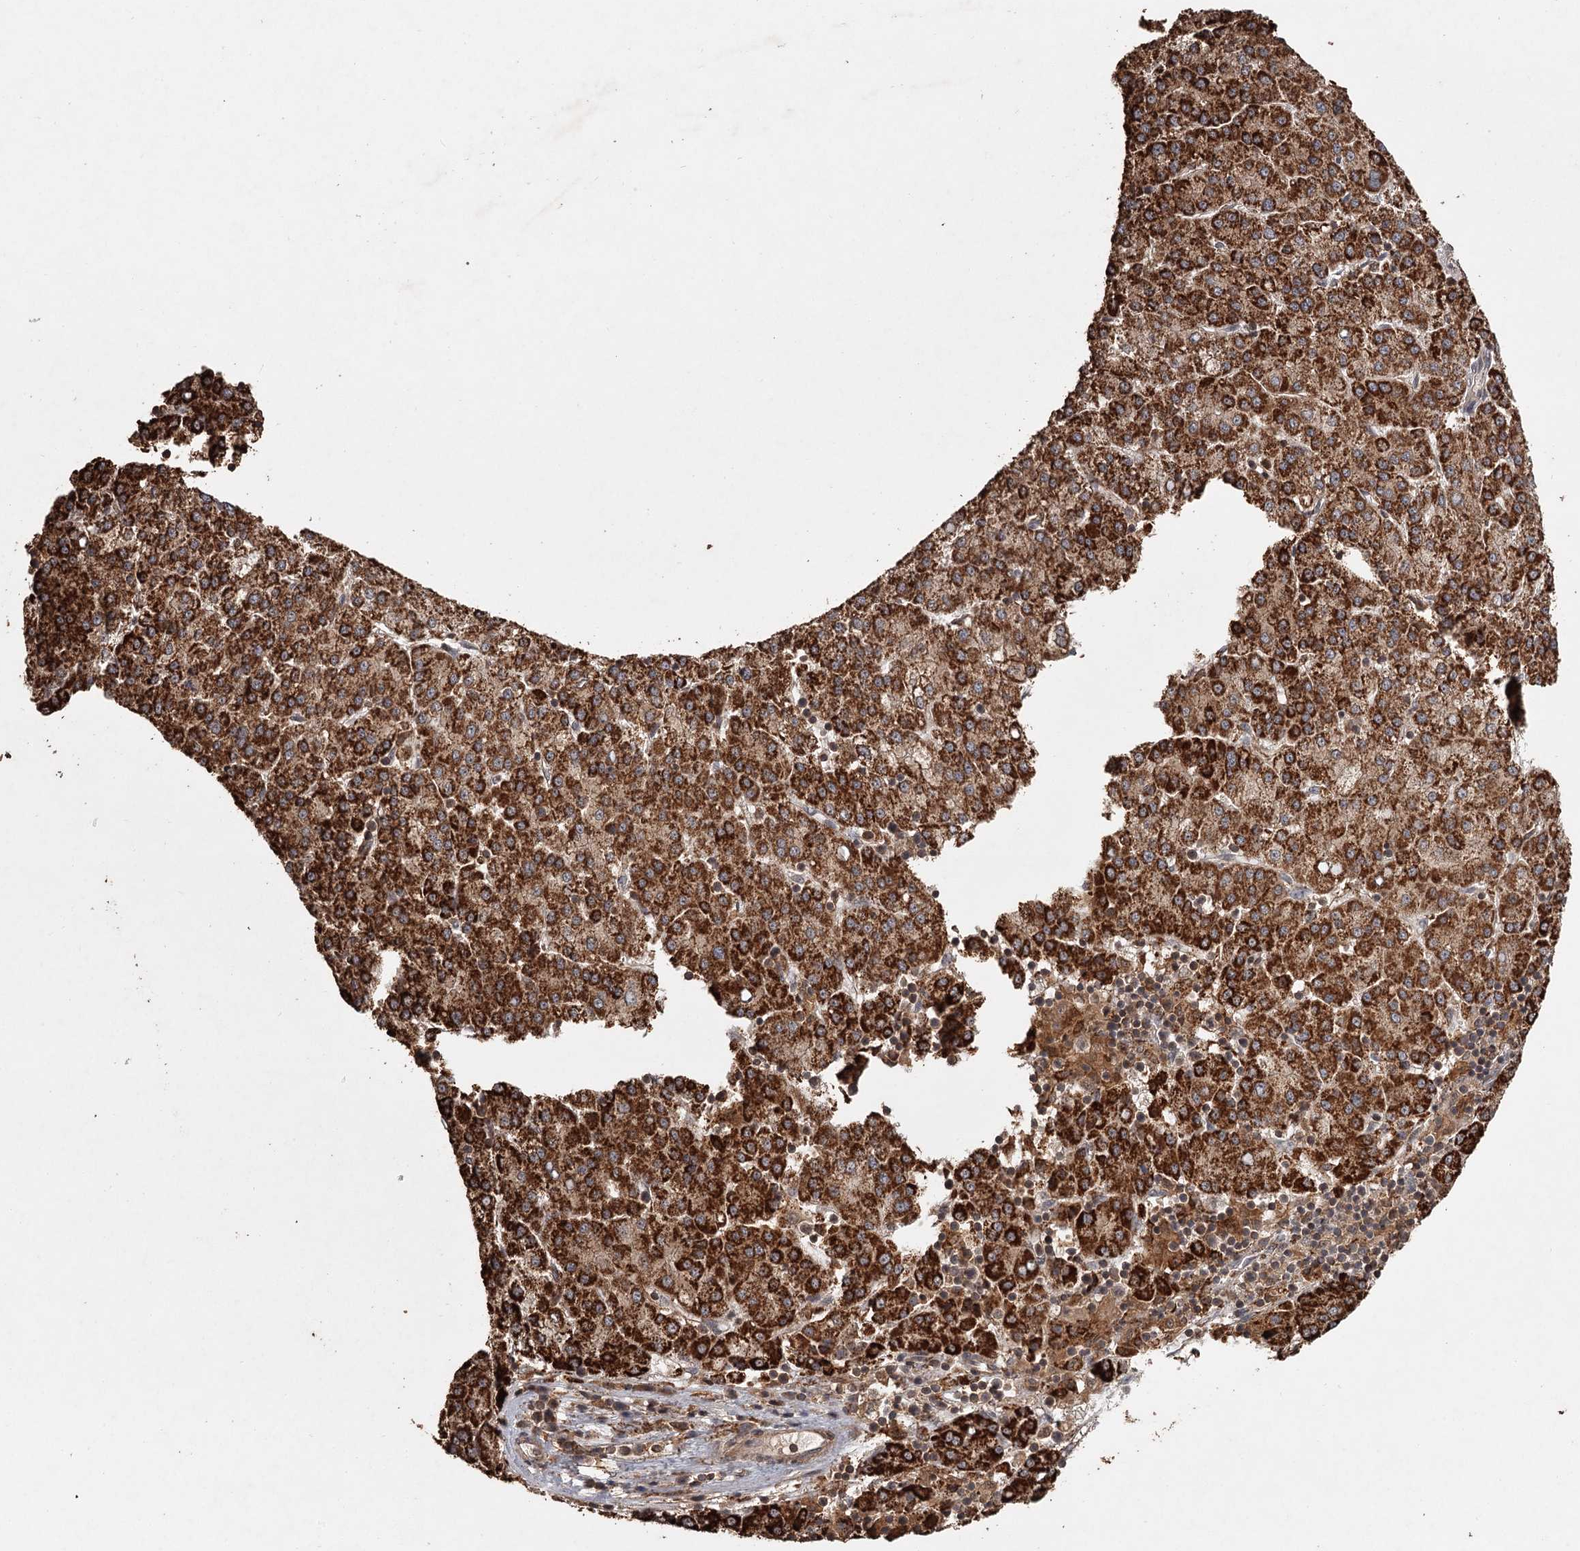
{"staining": {"intensity": "strong", "quantity": ">75%", "location": "cytoplasmic/membranous"}, "tissue": "liver cancer", "cell_type": "Tumor cells", "image_type": "cancer", "snomed": [{"axis": "morphology", "description": "Carcinoma, Hepatocellular, NOS"}, {"axis": "topography", "description": "Liver"}], "caption": "A brown stain labels strong cytoplasmic/membranous positivity of a protein in liver hepatocellular carcinoma tumor cells.", "gene": "FAXC", "patient": {"sex": "female", "age": 58}}